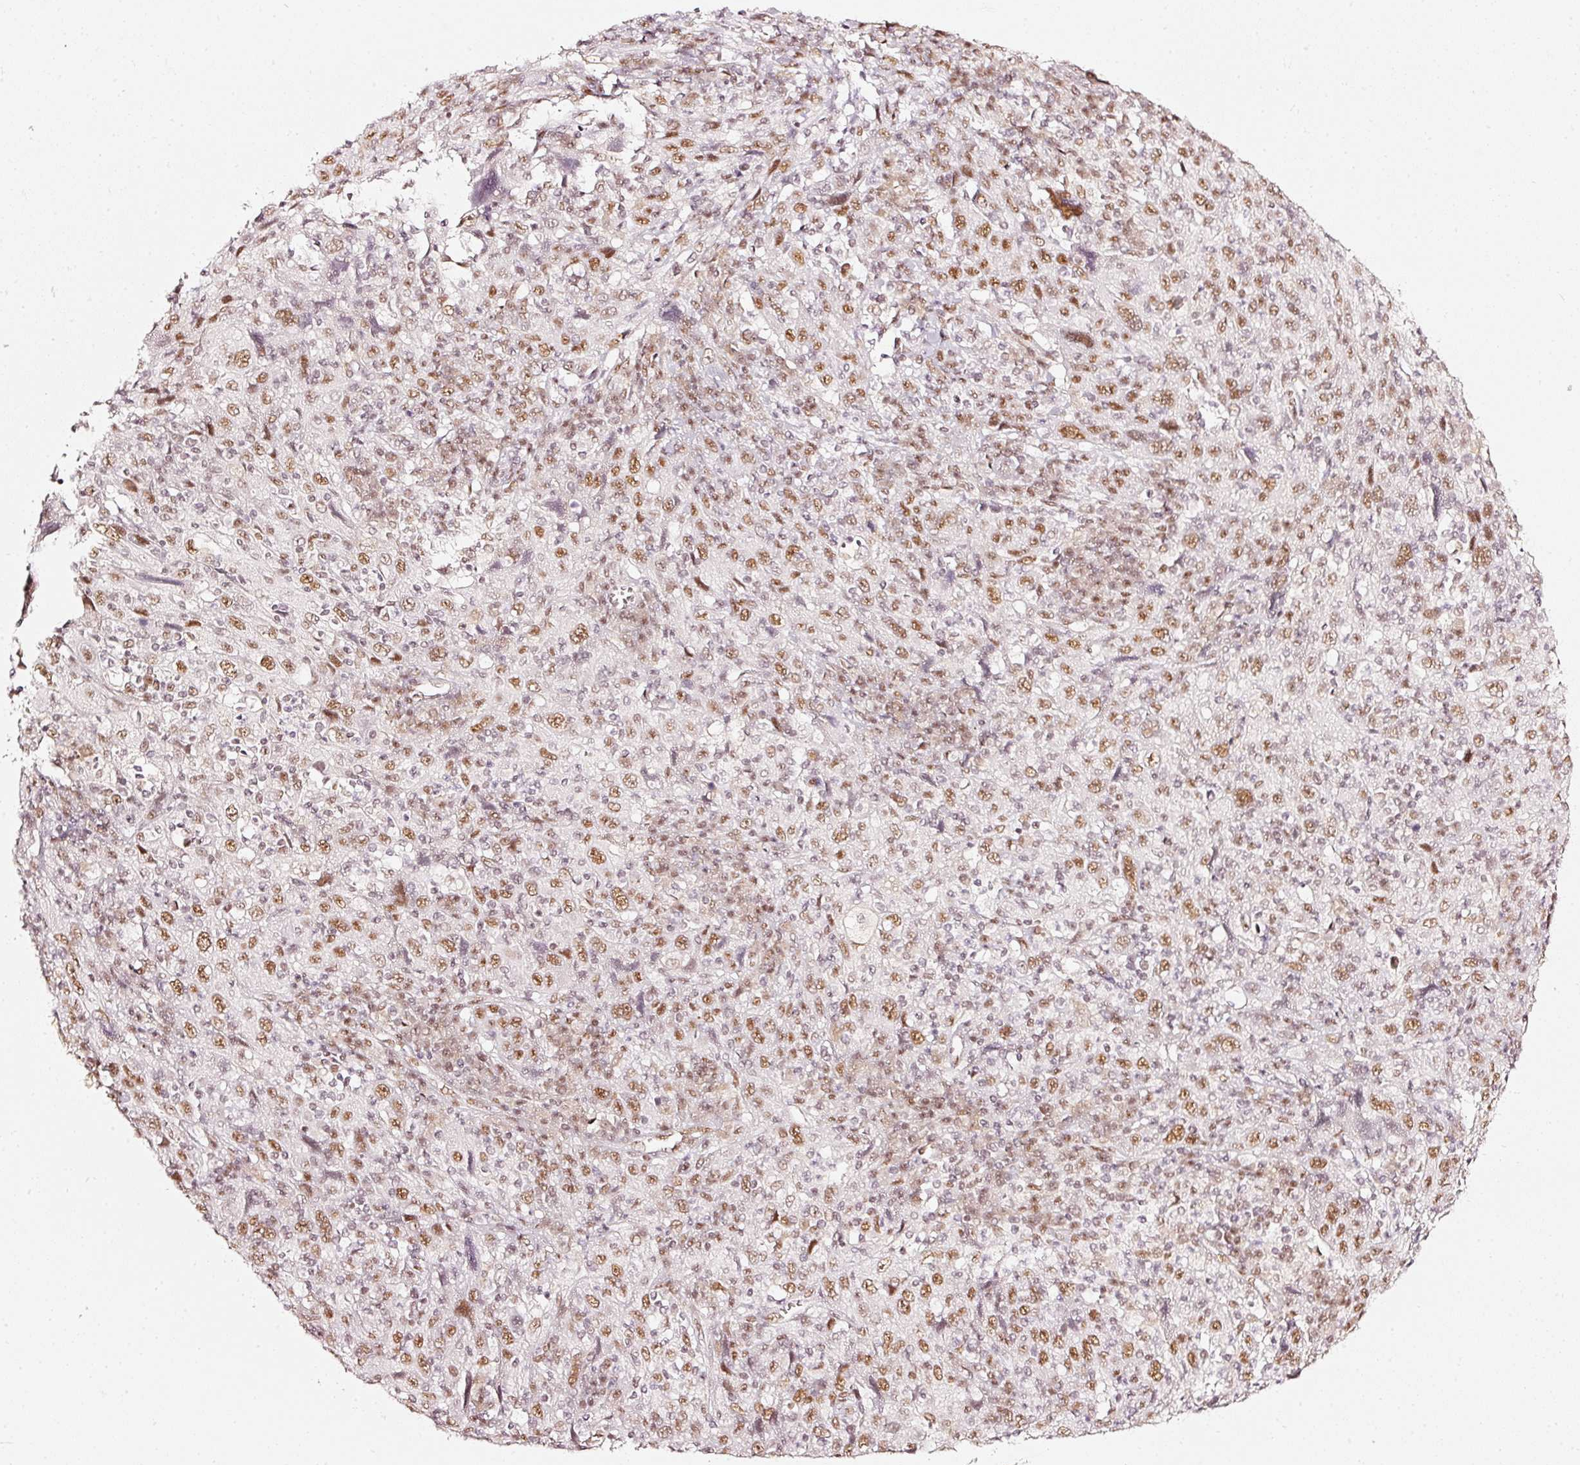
{"staining": {"intensity": "moderate", "quantity": ">75%", "location": "nuclear"}, "tissue": "cervical cancer", "cell_type": "Tumor cells", "image_type": "cancer", "snomed": [{"axis": "morphology", "description": "Squamous cell carcinoma, NOS"}, {"axis": "topography", "description": "Cervix"}], "caption": "A high-resolution micrograph shows IHC staining of cervical cancer (squamous cell carcinoma), which shows moderate nuclear staining in about >75% of tumor cells. Nuclei are stained in blue.", "gene": "PPP1R10", "patient": {"sex": "female", "age": 46}}